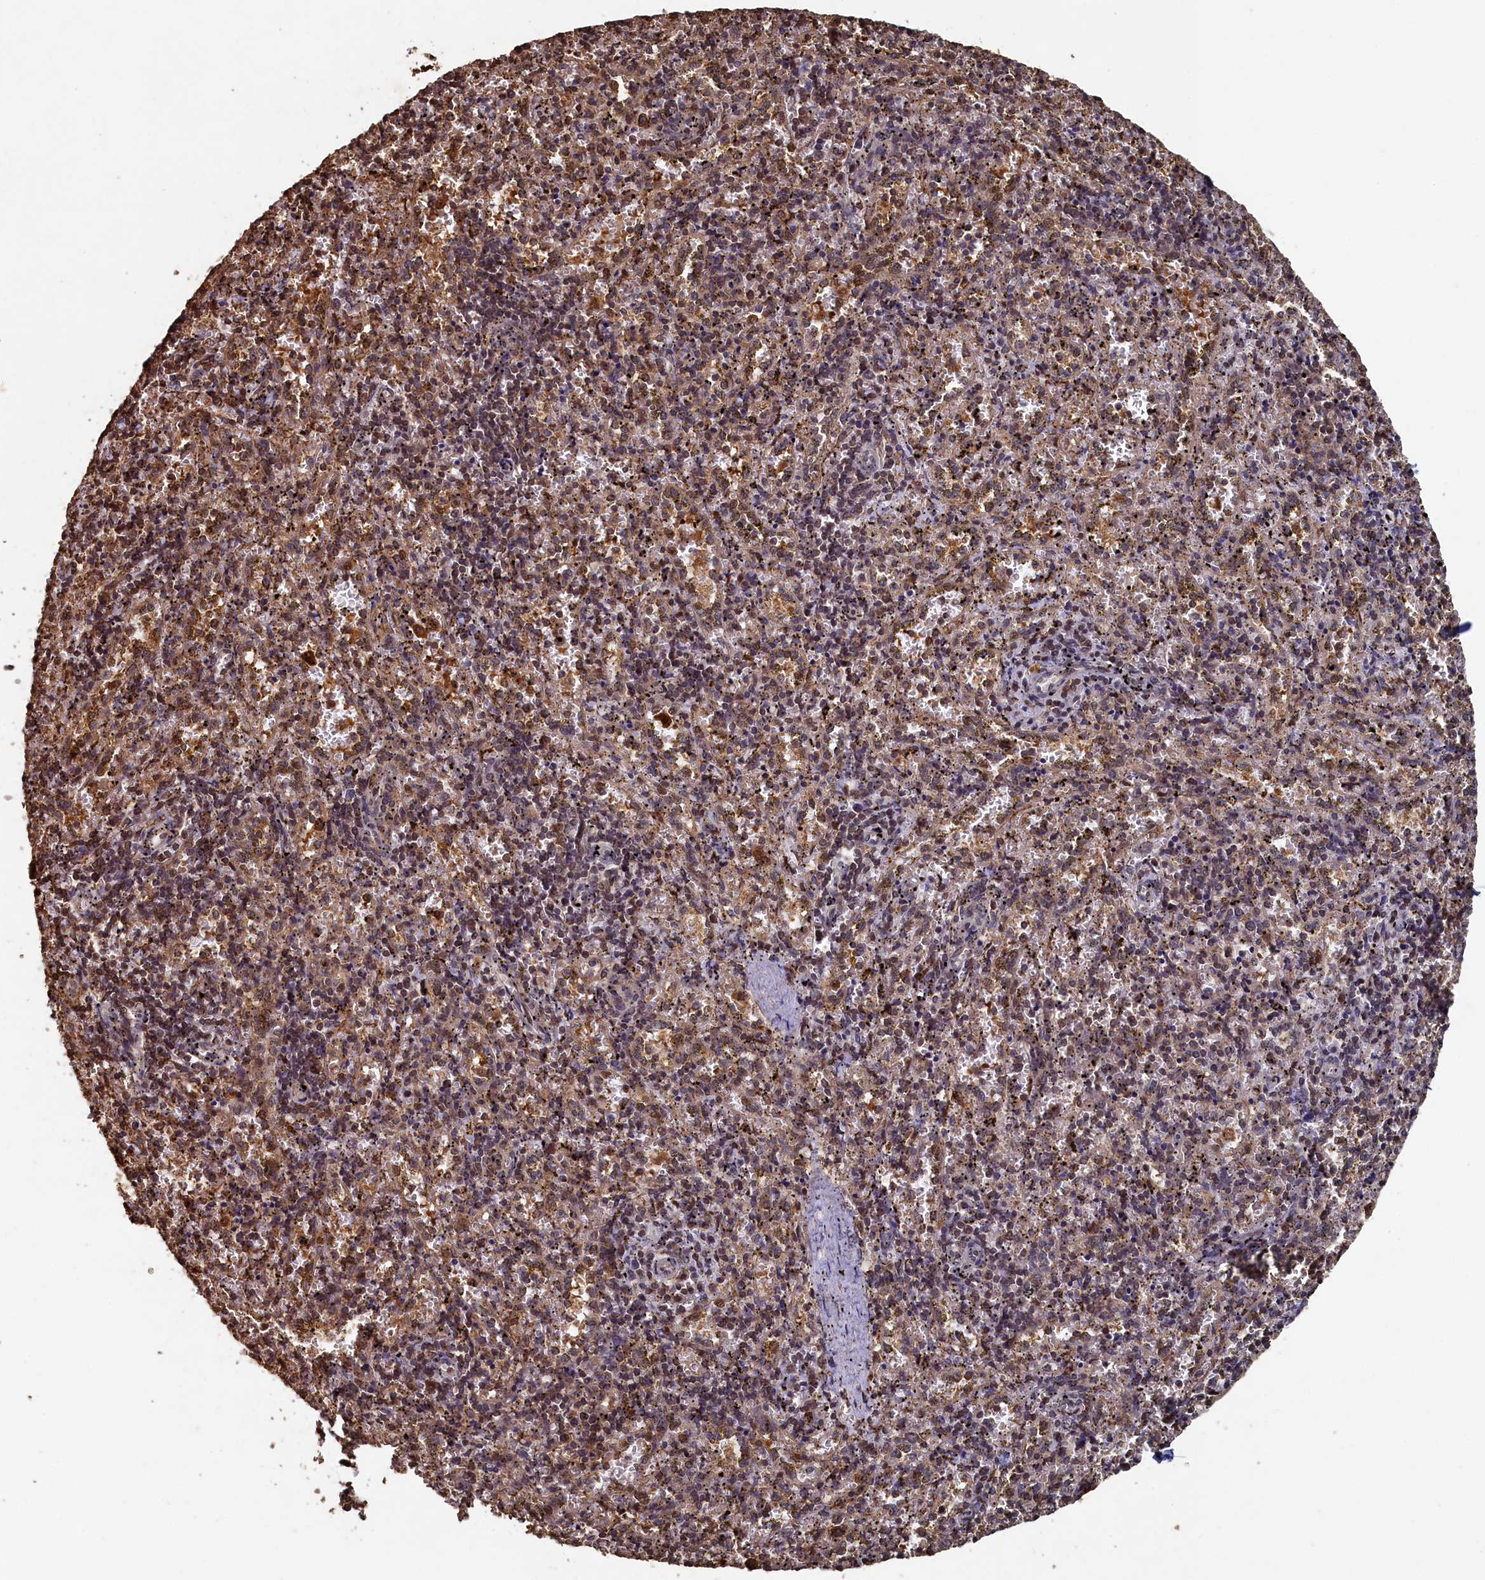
{"staining": {"intensity": "moderate", "quantity": "<25%", "location": "cytoplasmic/membranous"}, "tissue": "spleen", "cell_type": "Cells in red pulp", "image_type": "normal", "snomed": [{"axis": "morphology", "description": "Normal tissue, NOS"}, {"axis": "topography", "description": "Spleen"}], "caption": "Spleen was stained to show a protein in brown. There is low levels of moderate cytoplasmic/membranous positivity in about <25% of cells in red pulp. The staining is performed using DAB (3,3'-diaminobenzidine) brown chromogen to label protein expression. The nuclei are counter-stained blue using hematoxylin.", "gene": "PIGN", "patient": {"sex": "male", "age": 11}}